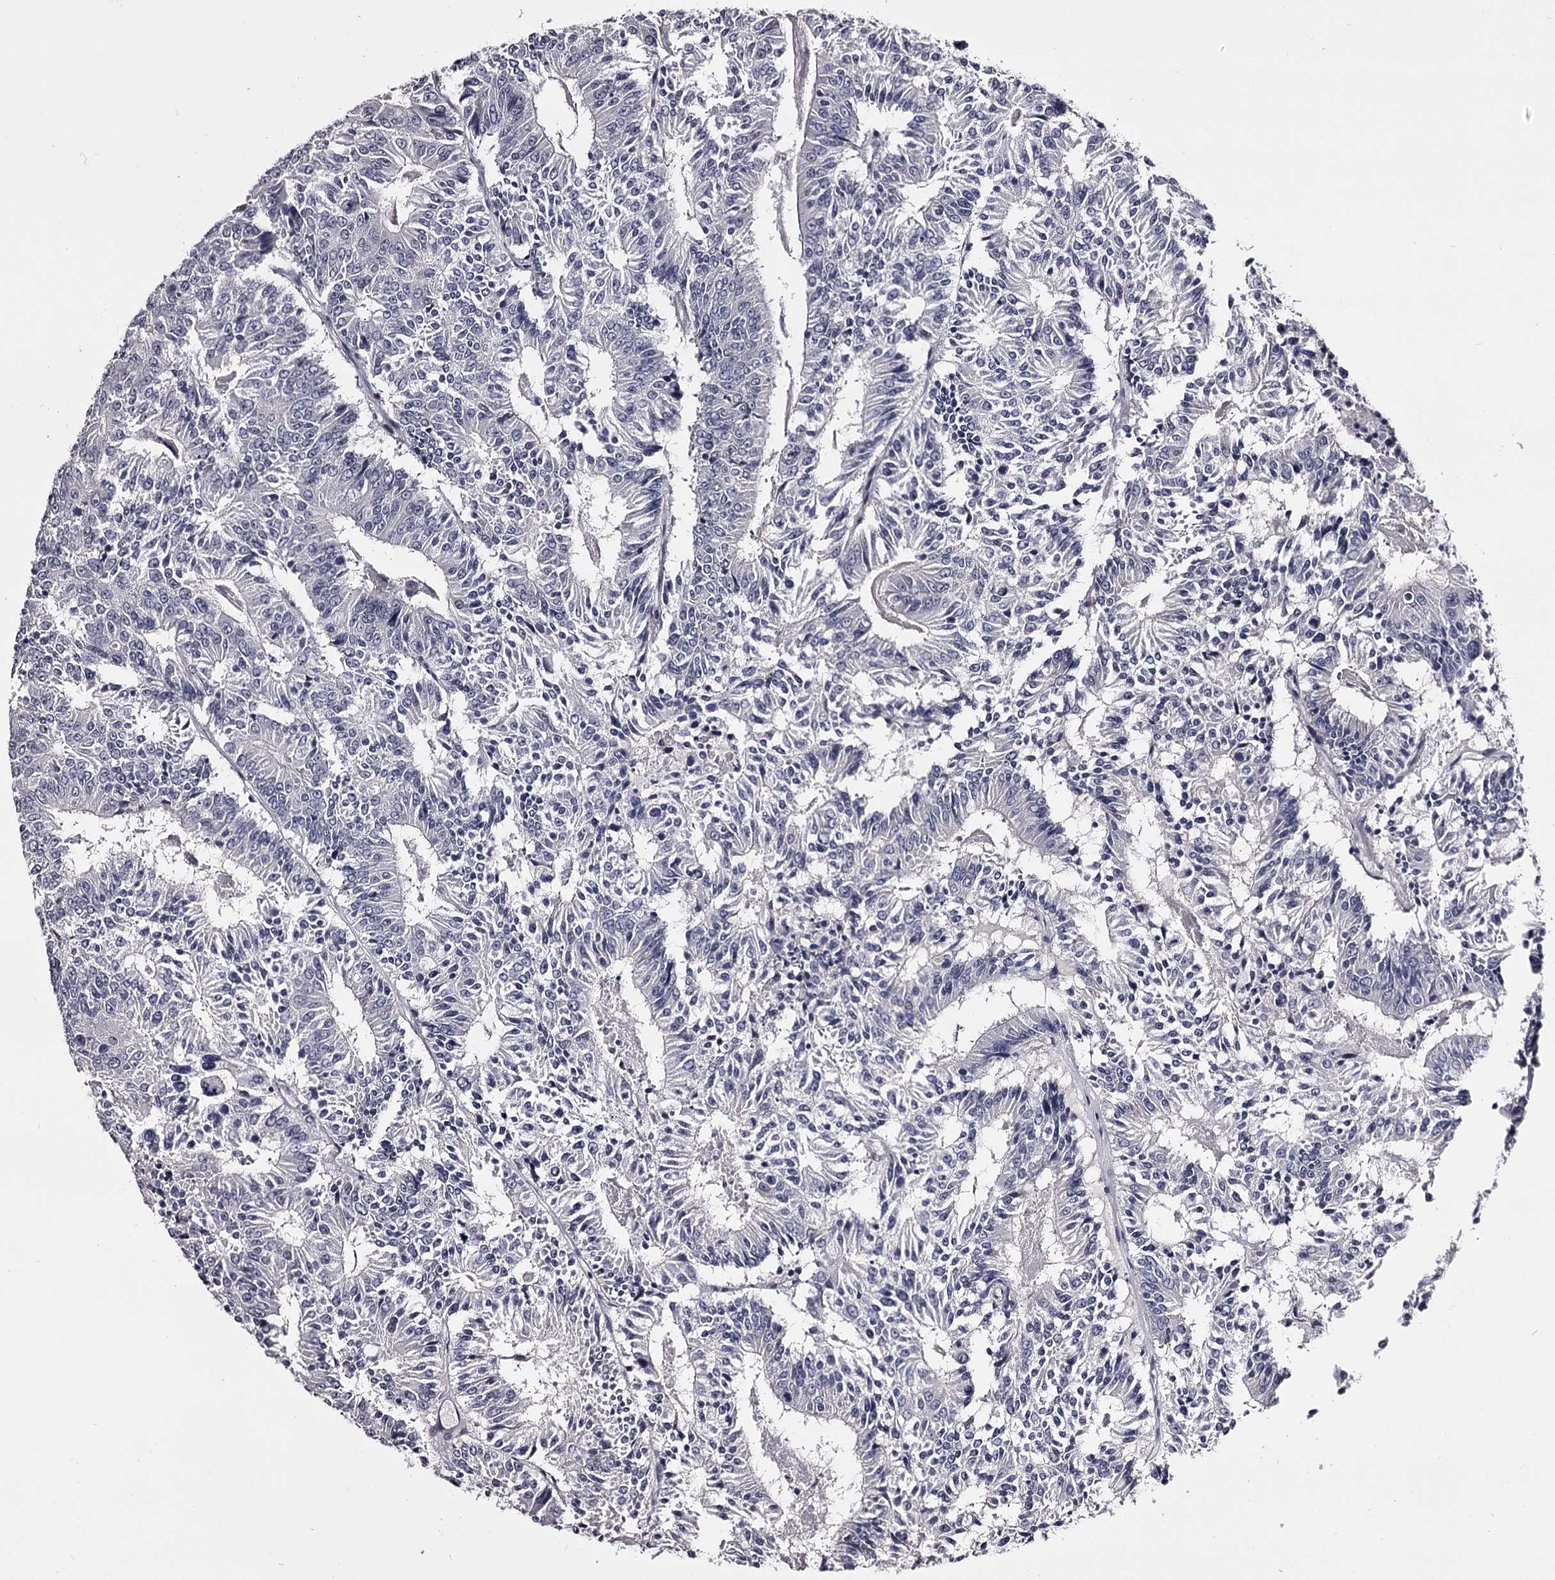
{"staining": {"intensity": "negative", "quantity": "none", "location": "none"}, "tissue": "colorectal cancer", "cell_type": "Tumor cells", "image_type": "cancer", "snomed": [{"axis": "morphology", "description": "Adenocarcinoma, NOS"}, {"axis": "topography", "description": "Colon"}], "caption": "Human colorectal adenocarcinoma stained for a protein using immunohistochemistry (IHC) shows no positivity in tumor cells.", "gene": "OVOL2", "patient": {"sex": "male", "age": 83}}